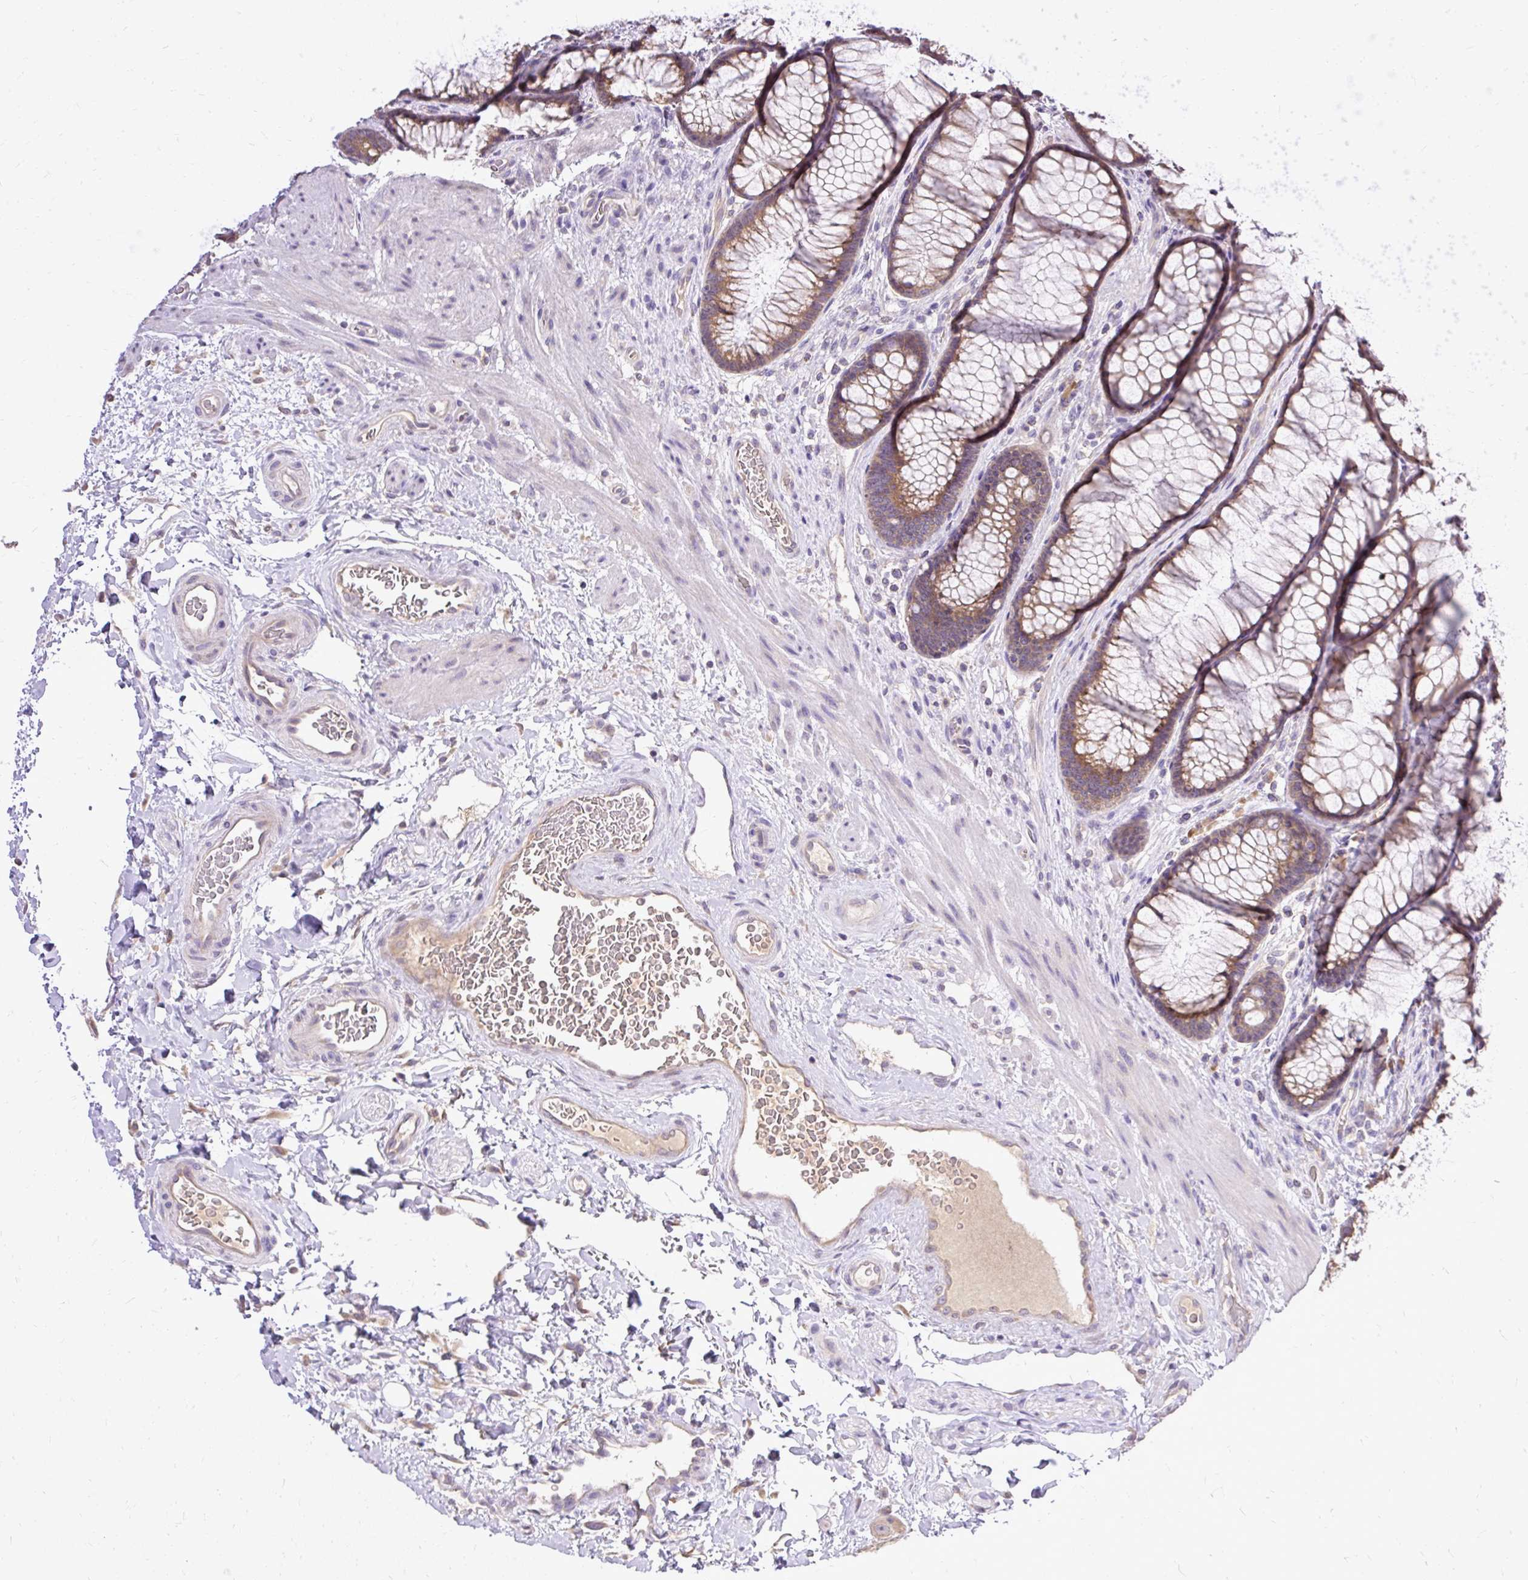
{"staining": {"intensity": "weak", "quantity": ">75%", "location": "cytoplasmic/membranous"}, "tissue": "colon", "cell_type": "Endothelial cells", "image_type": "normal", "snomed": [{"axis": "morphology", "description": "Normal tissue, NOS"}, {"axis": "topography", "description": "Colon"}], "caption": "Protein expression analysis of unremarkable human colon reveals weak cytoplasmic/membranous positivity in approximately >75% of endothelial cells.", "gene": "SEC63", "patient": {"sex": "female", "age": 82}}